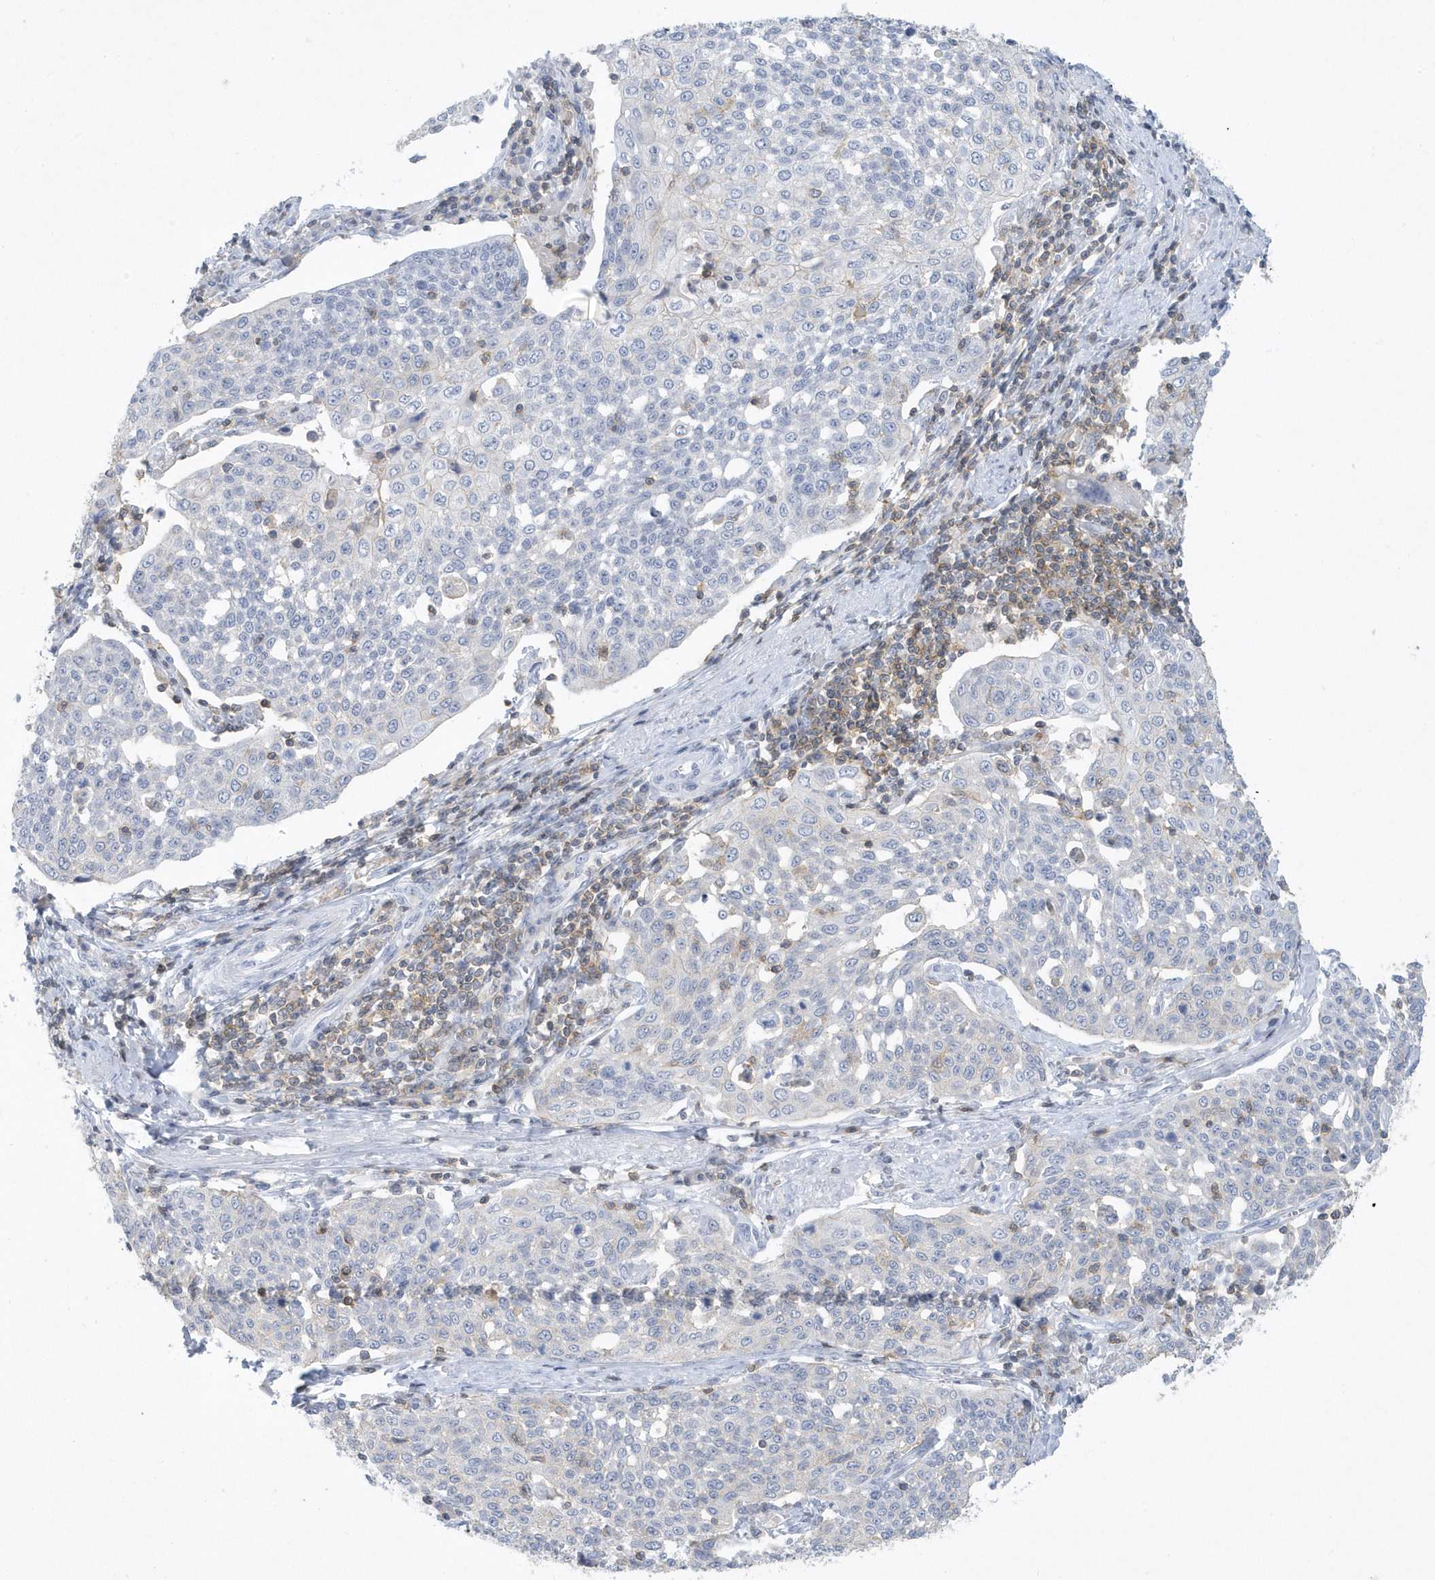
{"staining": {"intensity": "negative", "quantity": "none", "location": "none"}, "tissue": "cervical cancer", "cell_type": "Tumor cells", "image_type": "cancer", "snomed": [{"axis": "morphology", "description": "Squamous cell carcinoma, NOS"}, {"axis": "topography", "description": "Cervix"}], "caption": "Tumor cells show no significant protein staining in squamous cell carcinoma (cervical).", "gene": "PSD4", "patient": {"sex": "female", "age": 34}}